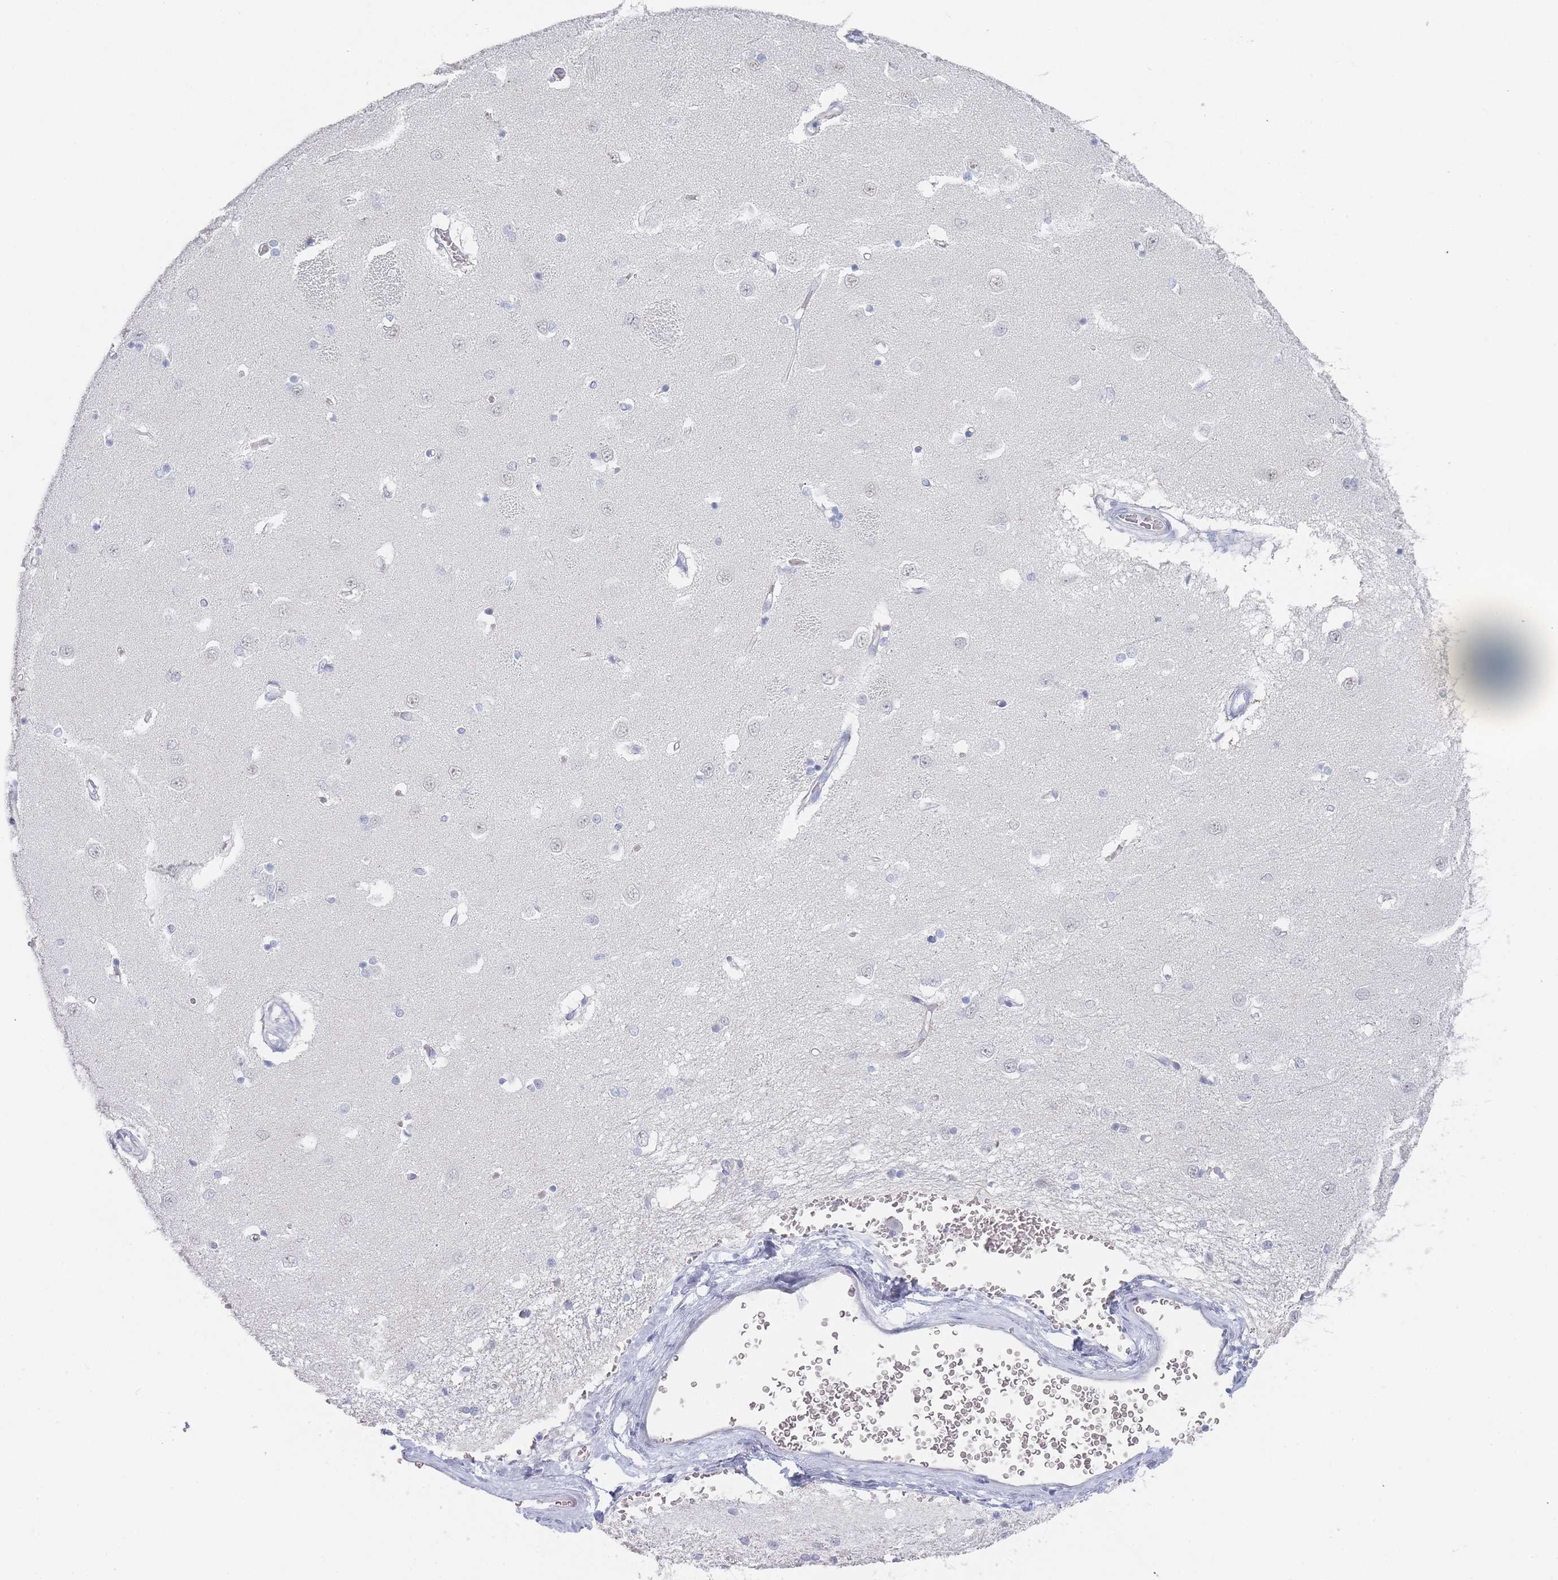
{"staining": {"intensity": "negative", "quantity": "none", "location": "none"}, "tissue": "caudate", "cell_type": "Glial cells", "image_type": "normal", "snomed": [{"axis": "morphology", "description": "Normal tissue, NOS"}, {"axis": "topography", "description": "Lateral ventricle wall"}], "caption": "DAB immunohistochemical staining of normal human caudate displays no significant expression in glial cells.", "gene": "IMPG1", "patient": {"sex": "male", "age": 37}}